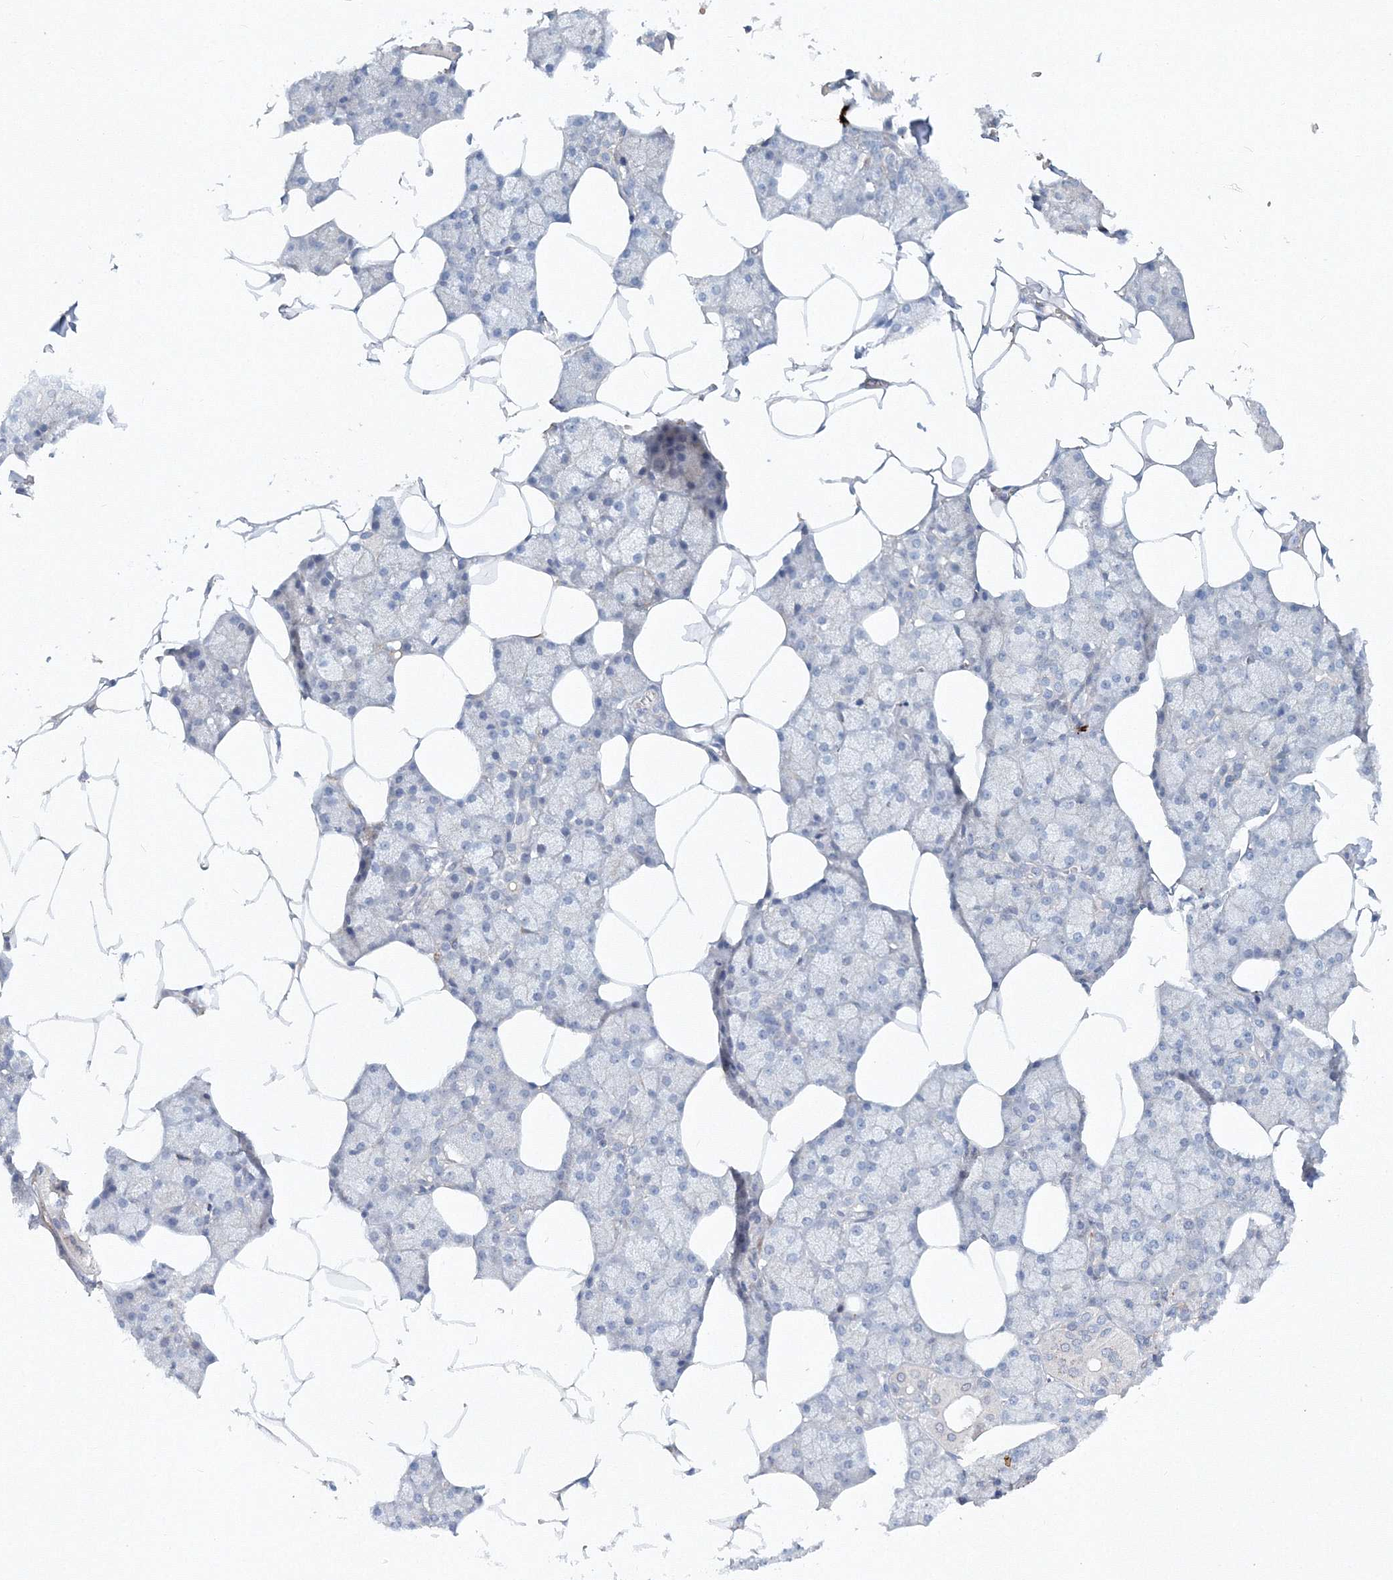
{"staining": {"intensity": "negative", "quantity": "none", "location": "none"}, "tissue": "salivary gland", "cell_type": "Glandular cells", "image_type": "normal", "snomed": [{"axis": "morphology", "description": "Normal tissue, NOS"}, {"axis": "topography", "description": "Salivary gland"}], "caption": "A high-resolution histopathology image shows IHC staining of benign salivary gland, which shows no significant expression in glandular cells.", "gene": "SH3BP5", "patient": {"sex": "male", "age": 62}}